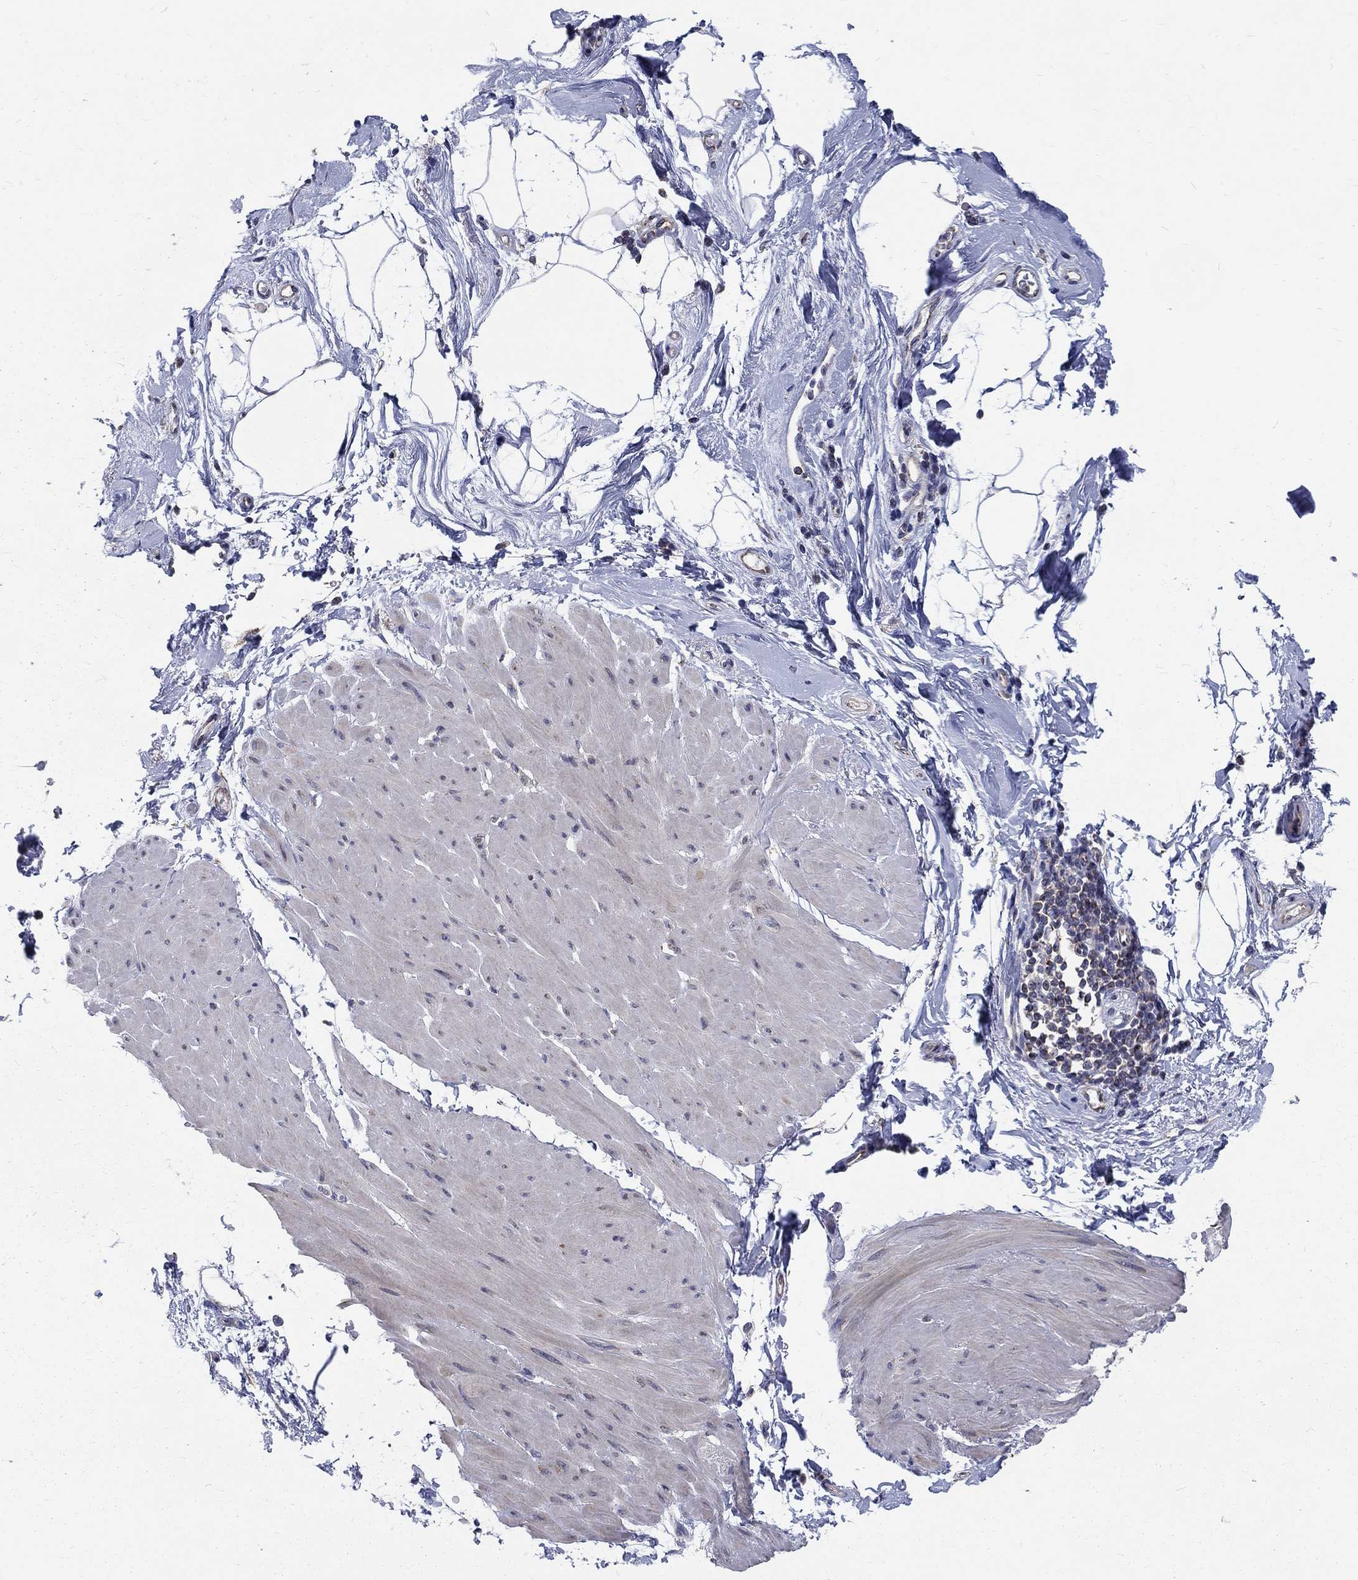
{"staining": {"intensity": "negative", "quantity": "none", "location": "none"}, "tissue": "smooth muscle", "cell_type": "Smooth muscle cells", "image_type": "normal", "snomed": [{"axis": "morphology", "description": "Normal tissue, NOS"}, {"axis": "topography", "description": "Adipose tissue"}, {"axis": "topography", "description": "Smooth muscle"}, {"axis": "topography", "description": "Peripheral nerve tissue"}], "caption": "IHC histopathology image of benign smooth muscle: smooth muscle stained with DAB displays no significant protein staining in smooth muscle cells. The staining was performed using DAB (3,3'-diaminobenzidine) to visualize the protein expression in brown, while the nuclei were stained in blue with hematoxylin (Magnification: 20x).", "gene": "NME7", "patient": {"sex": "male", "age": 83}}